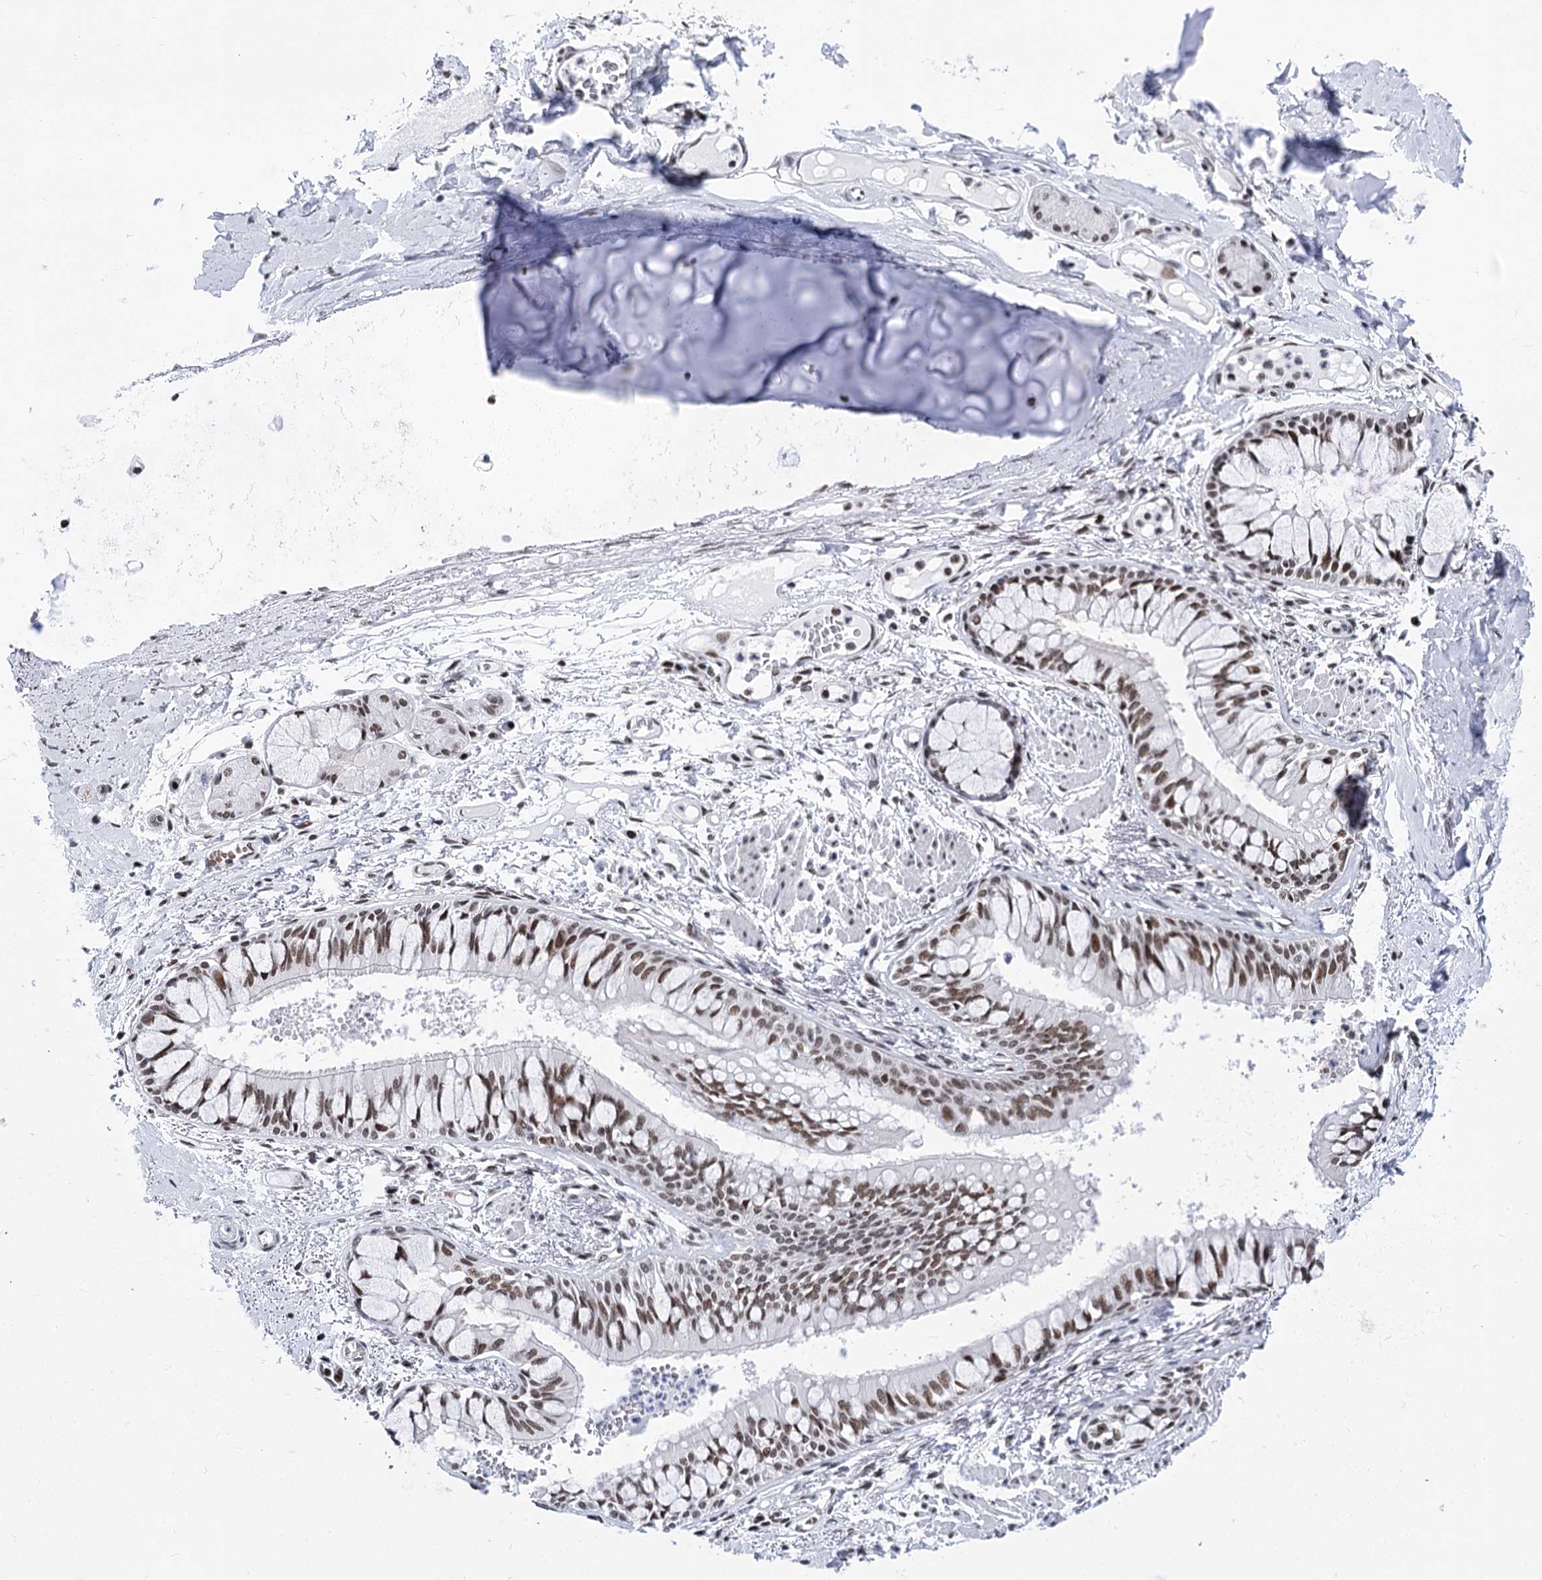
{"staining": {"intensity": "weak", "quantity": ">75%", "location": "nuclear"}, "tissue": "adipose tissue", "cell_type": "Adipocytes", "image_type": "normal", "snomed": [{"axis": "morphology", "description": "Normal tissue, NOS"}, {"axis": "topography", "description": "Cartilage tissue"}, {"axis": "topography", "description": "Bronchus"}, {"axis": "topography", "description": "Lung"}, {"axis": "topography", "description": "Peripheral nerve tissue"}], "caption": "DAB (3,3'-diaminobenzidine) immunohistochemical staining of unremarkable human adipose tissue reveals weak nuclear protein positivity in about >75% of adipocytes.", "gene": "POU4F3", "patient": {"sex": "female", "age": 49}}